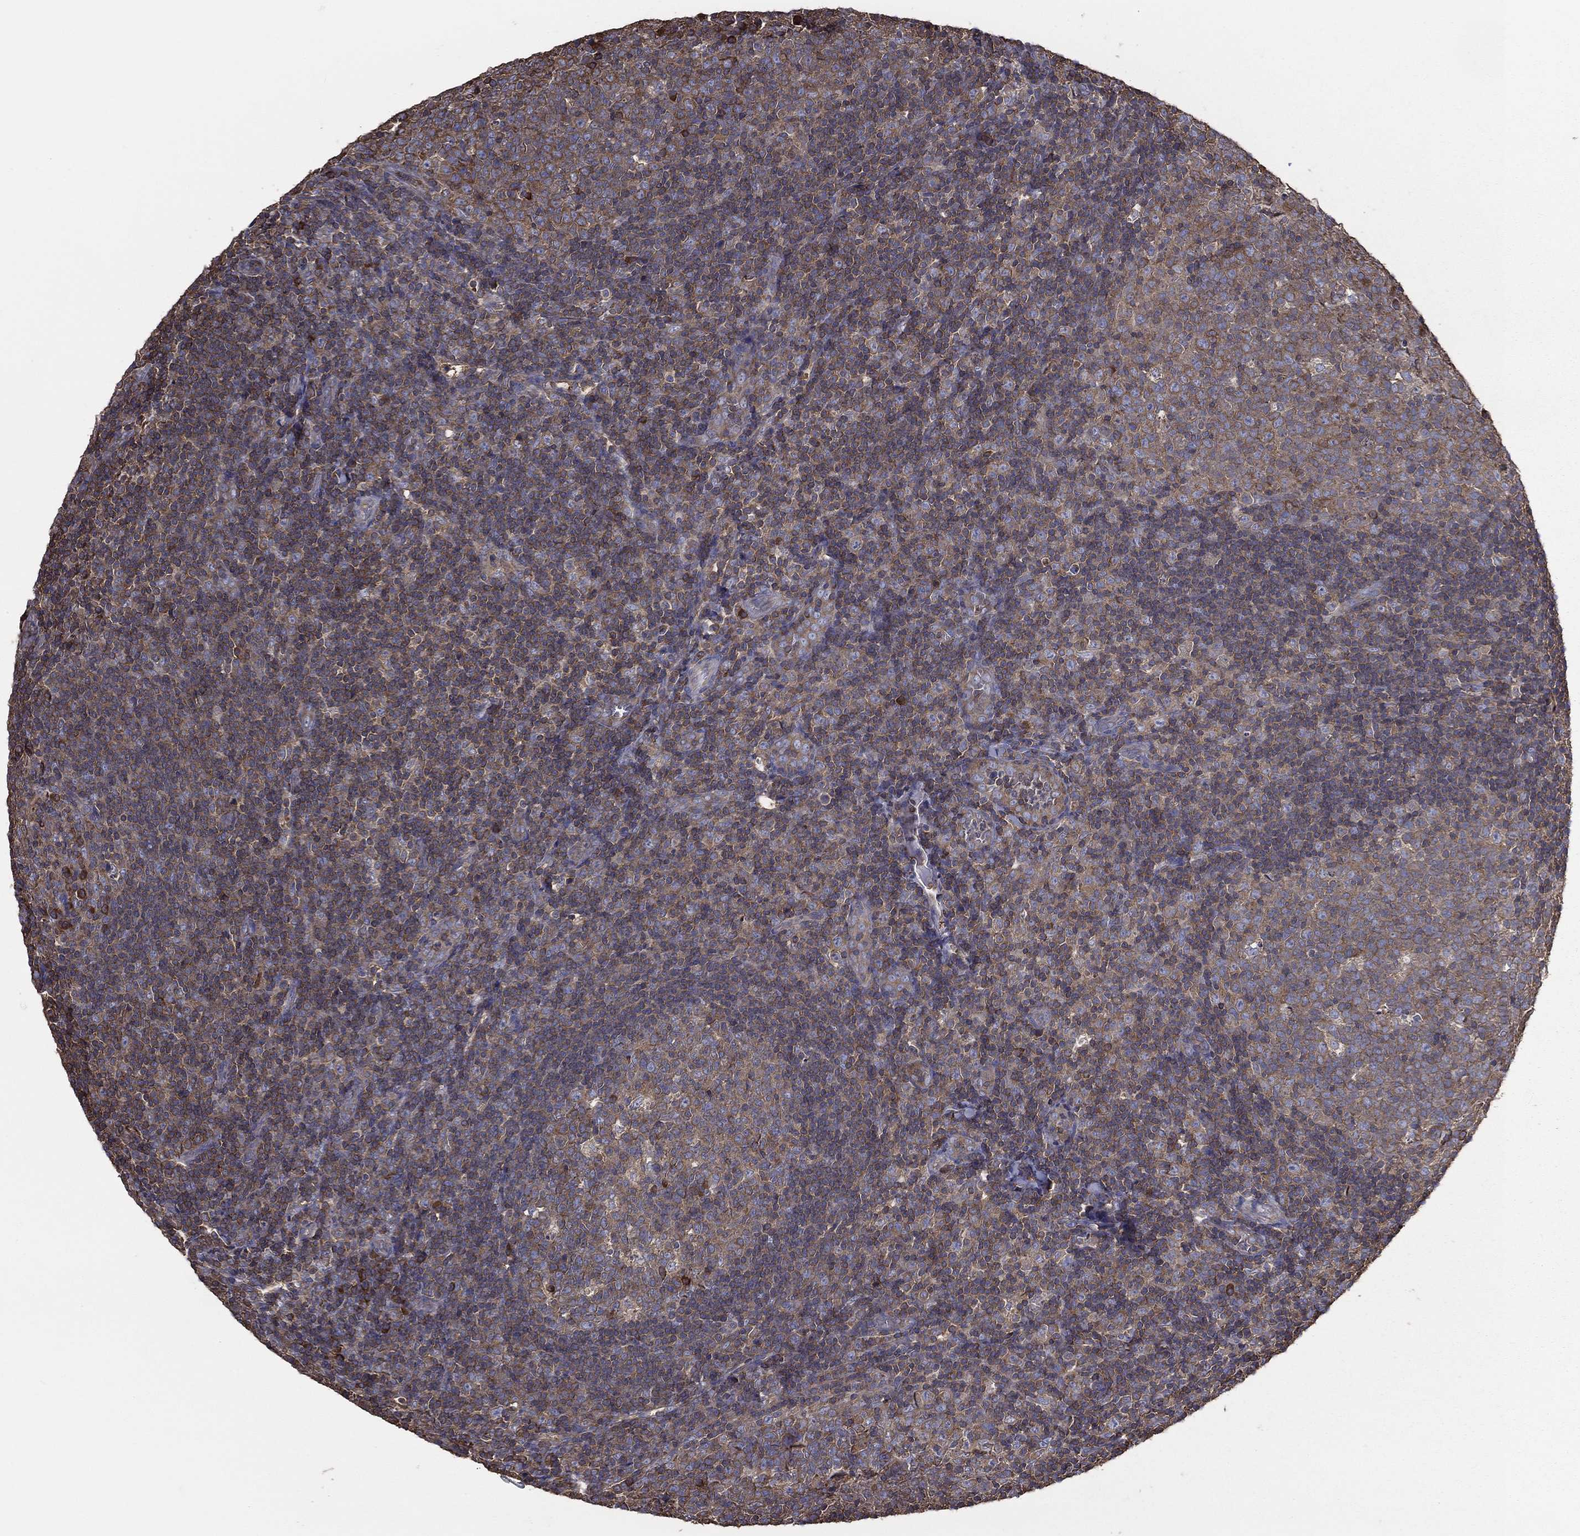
{"staining": {"intensity": "weak", "quantity": ">75%", "location": "cytoplasmic/membranous"}, "tissue": "tonsil", "cell_type": "Germinal center cells", "image_type": "normal", "snomed": [{"axis": "morphology", "description": "Normal tissue, NOS"}, {"axis": "topography", "description": "Tonsil"}], "caption": "Weak cytoplasmic/membranous expression for a protein is appreciated in about >75% of germinal center cells of benign tonsil using immunohistochemistry (IHC).", "gene": "SARS1", "patient": {"sex": "female", "age": 5}}